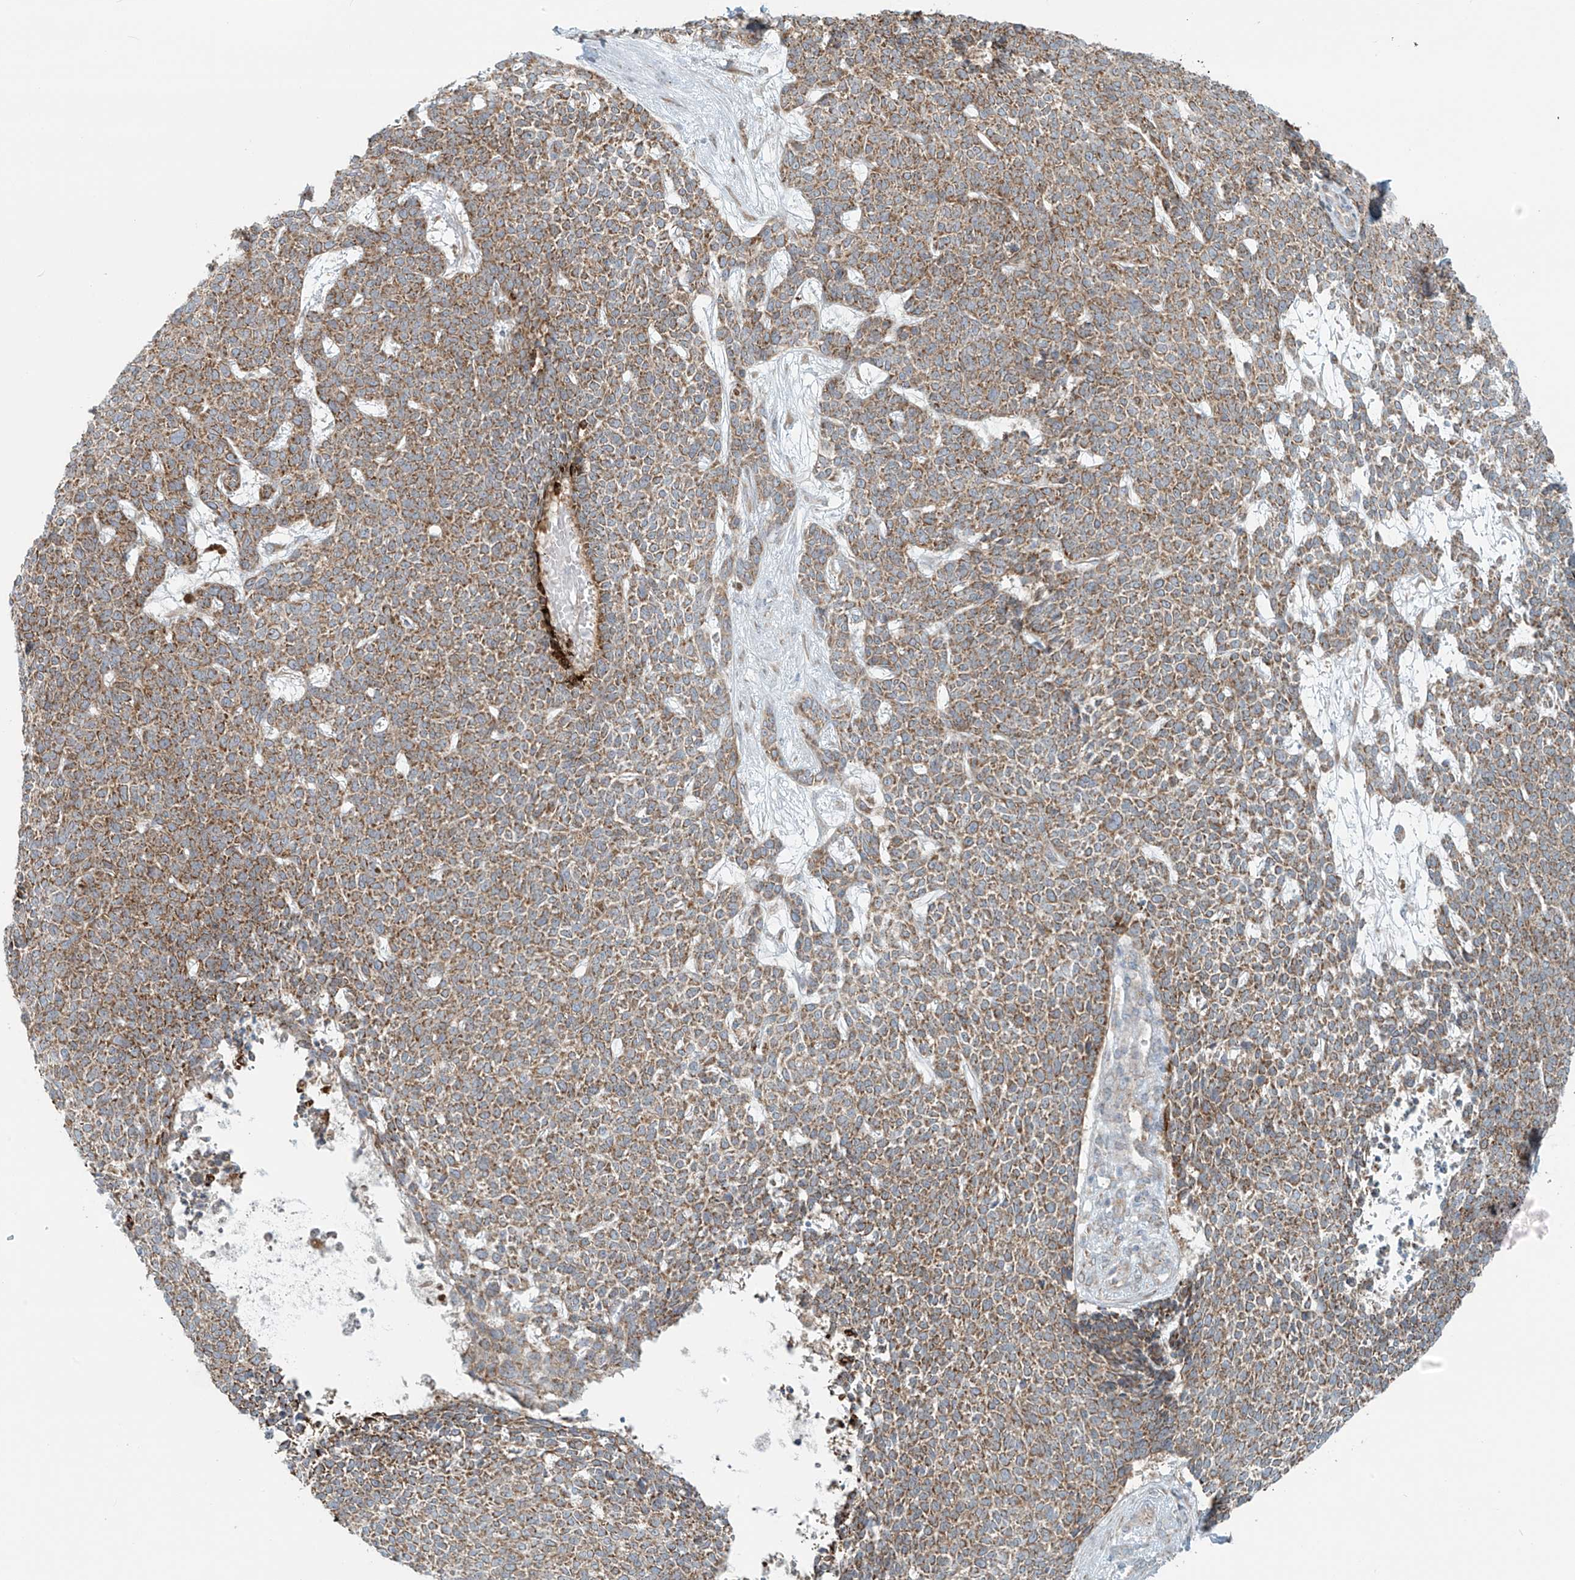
{"staining": {"intensity": "moderate", "quantity": ">75%", "location": "cytoplasmic/membranous"}, "tissue": "skin cancer", "cell_type": "Tumor cells", "image_type": "cancer", "snomed": [{"axis": "morphology", "description": "Basal cell carcinoma"}, {"axis": "topography", "description": "Skin"}], "caption": "Protein expression analysis of human skin basal cell carcinoma reveals moderate cytoplasmic/membranous positivity in approximately >75% of tumor cells. The staining was performed using DAB, with brown indicating positive protein expression. Nuclei are stained blue with hematoxylin.", "gene": "LZTS3", "patient": {"sex": "female", "age": 84}}